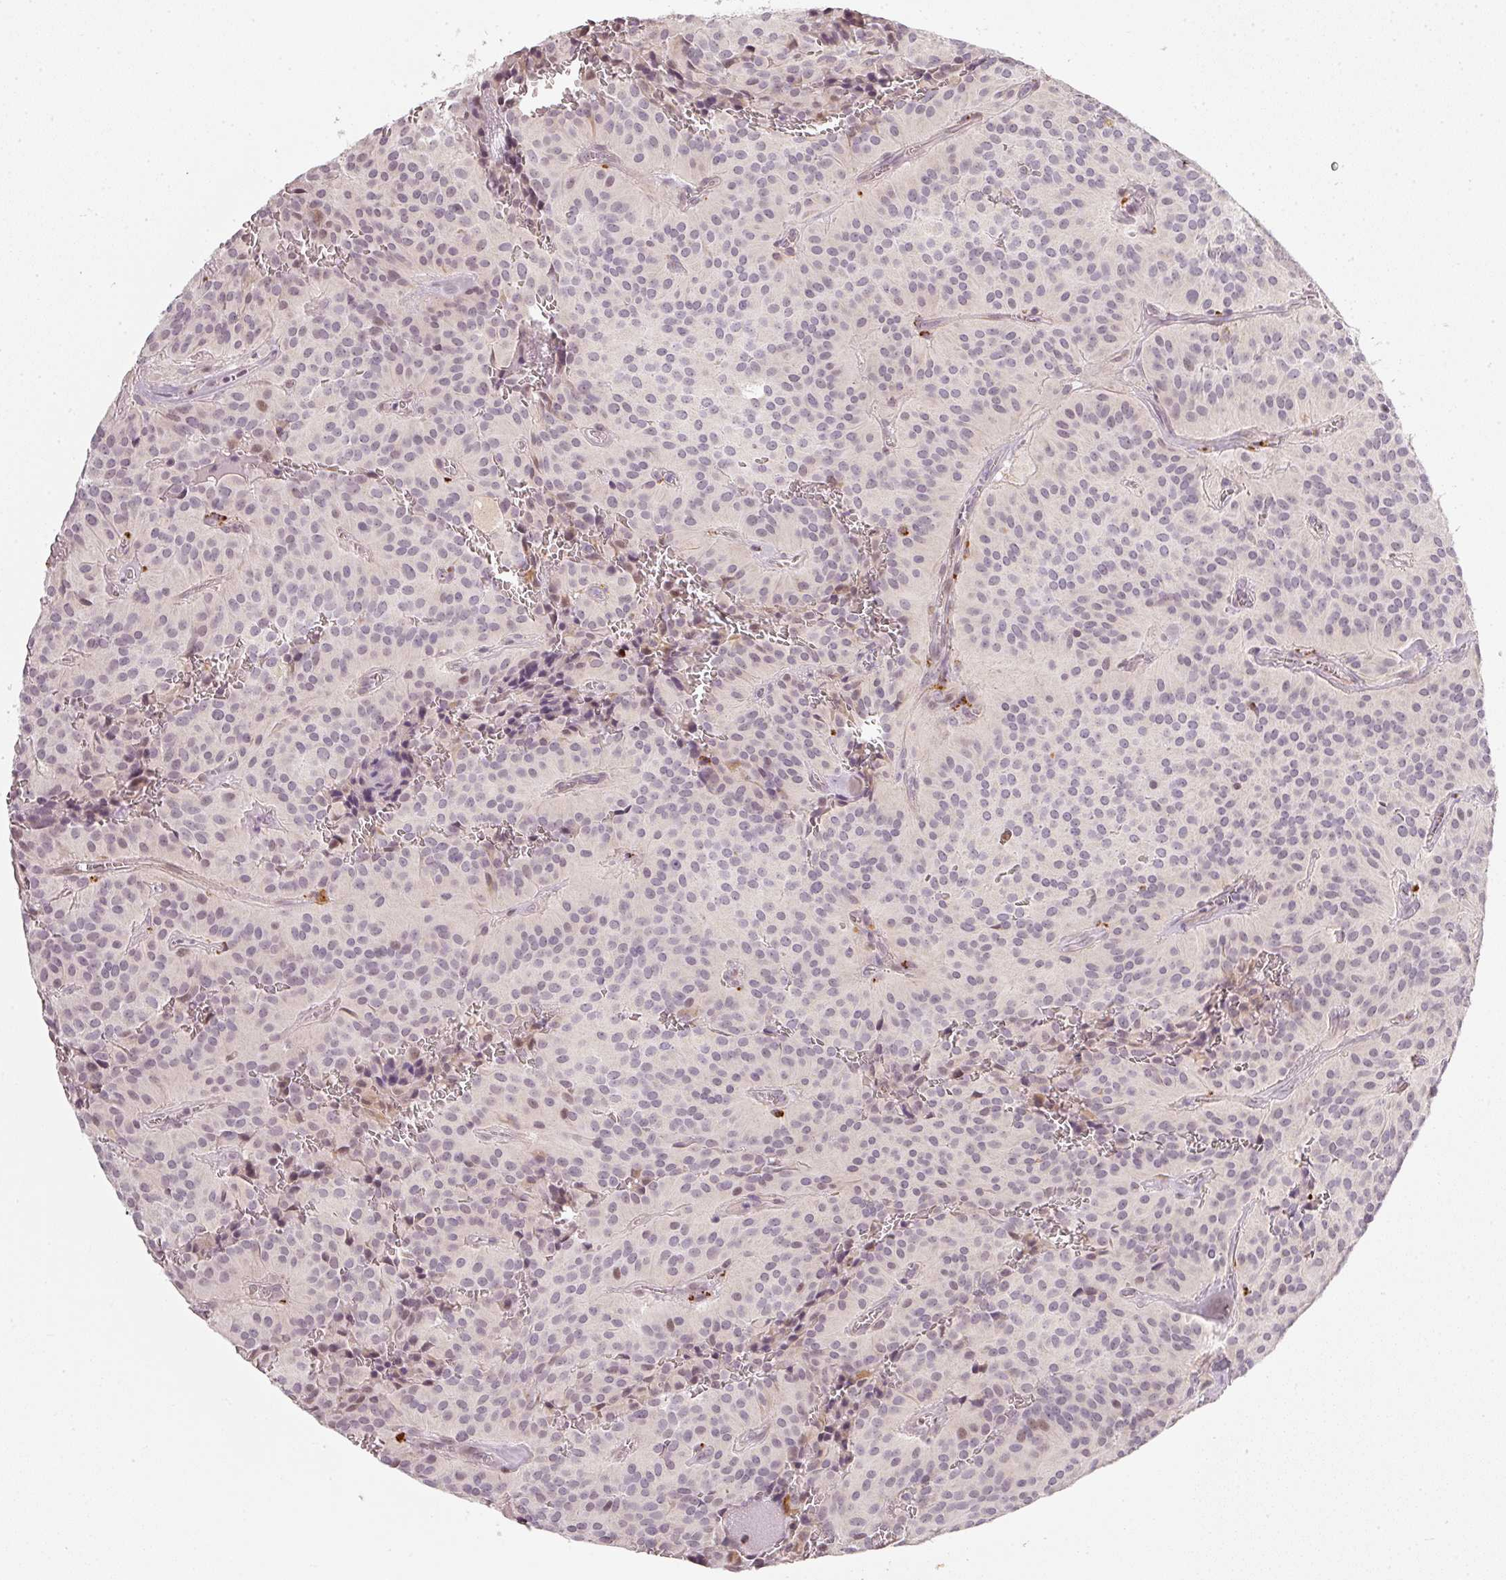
{"staining": {"intensity": "moderate", "quantity": "<25%", "location": "nuclear"}, "tissue": "glioma", "cell_type": "Tumor cells", "image_type": "cancer", "snomed": [{"axis": "morphology", "description": "Glioma, malignant, Low grade"}, {"axis": "topography", "description": "Brain"}], "caption": "This micrograph reveals immunohistochemistry staining of human glioma, with low moderate nuclear positivity in approximately <25% of tumor cells.", "gene": "NRDE2", "patient": {"sex": "male", "age": 42}}